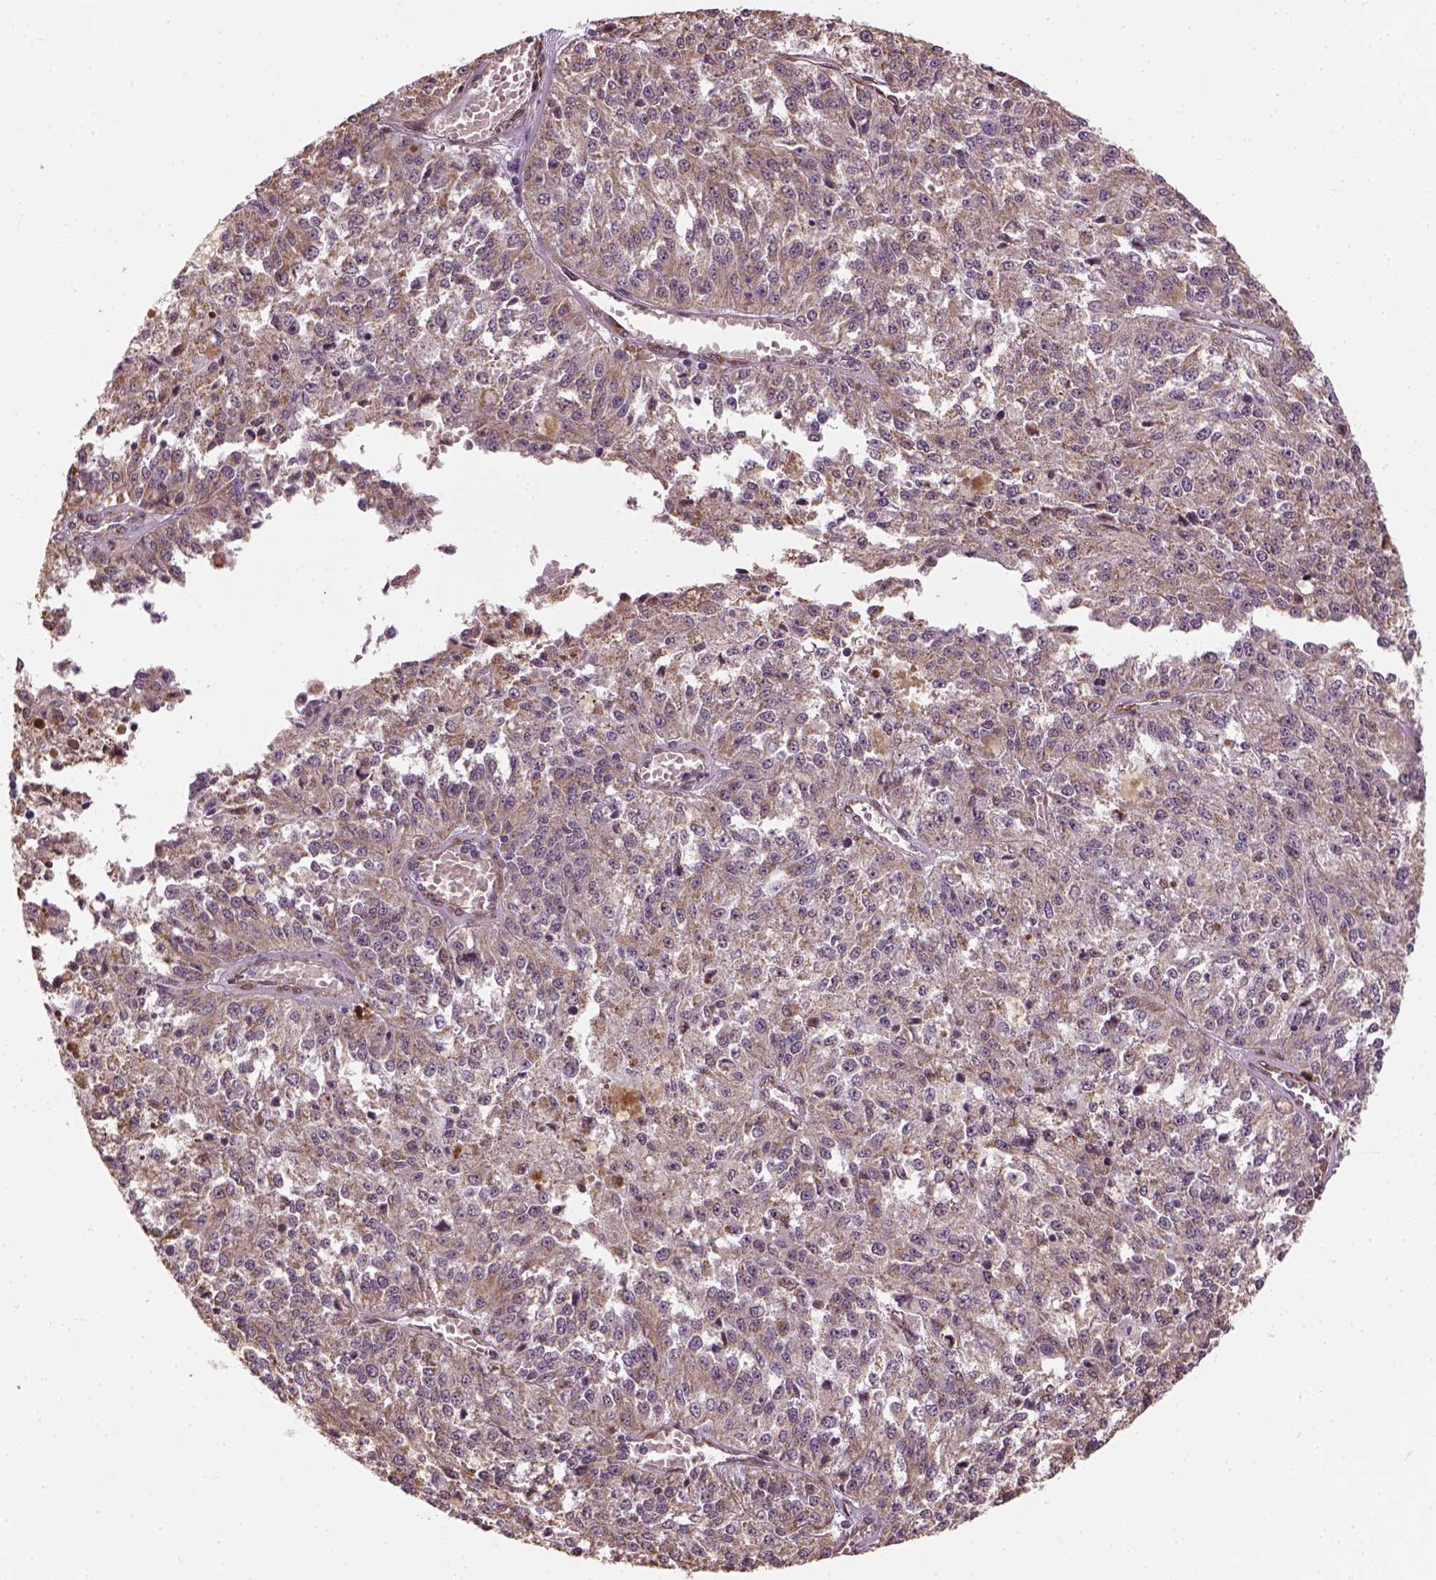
{"staining": {"intensity": "weak", "quantity": ">75%", "location": "cytoplasmic/membranous"}, "tissue": "melanoma", "cell_type": "Tumor cells", "image_type": "cancer", "snomed": [{"axis": "morphology", "description": "Malignant melanoma, Metastatic site"}, {"axis": "topography", "description": "Lymph node"}], "caption": "This histopathology image exhibits immunohistochemistry (IHC) staining of human melanoma, with low weak cytoplasmic/membranous positivity in about >75% of tumor cells.", "gene": "XK", "patient": {"sex": "female", "age": 64}}